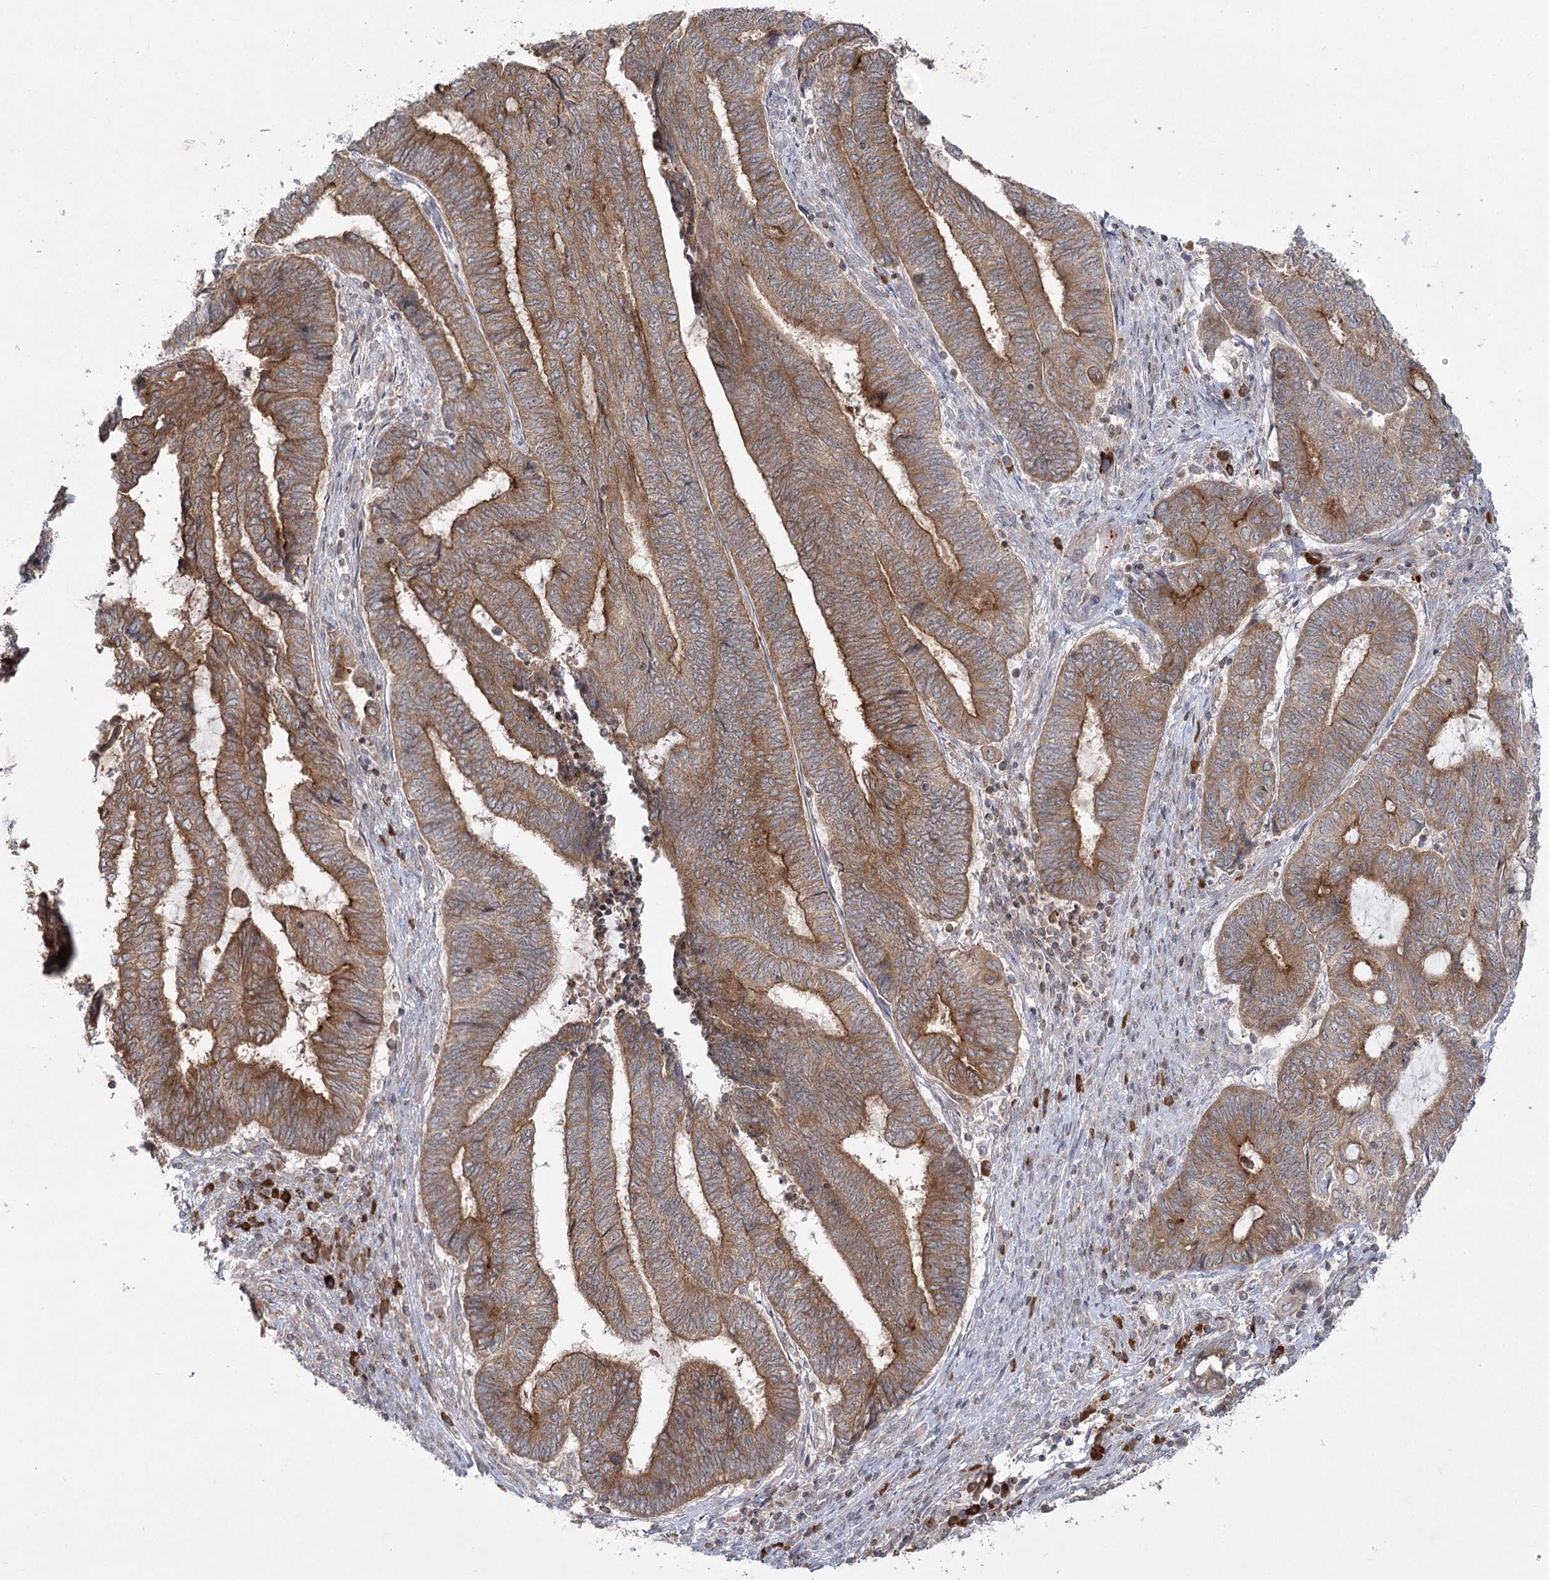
{"staining": {"intensity": "strong", "quantity": ">75%", "location": "cytoplasmic/membranous"}, "tissue": "endometrial cancer", "cell_type": "Tumor cells", "image_type": "cancer", "snomed": [{"axis": "morphology", "description": "Adenocarcinoma, NOS"}, {"axis": "topography", "description": "Uterus"}, {"axis": "topography", "description": "Endometrium"}], "caption": "Immunohistochemistry of adenocarcinoma (endometrial) demonstrates high levels of strong cytoplasmic/membranous expression in approximately >75% of tumor cells.", "gene": "SYTL1", "patient": {"sex": "female", "age": 70}}